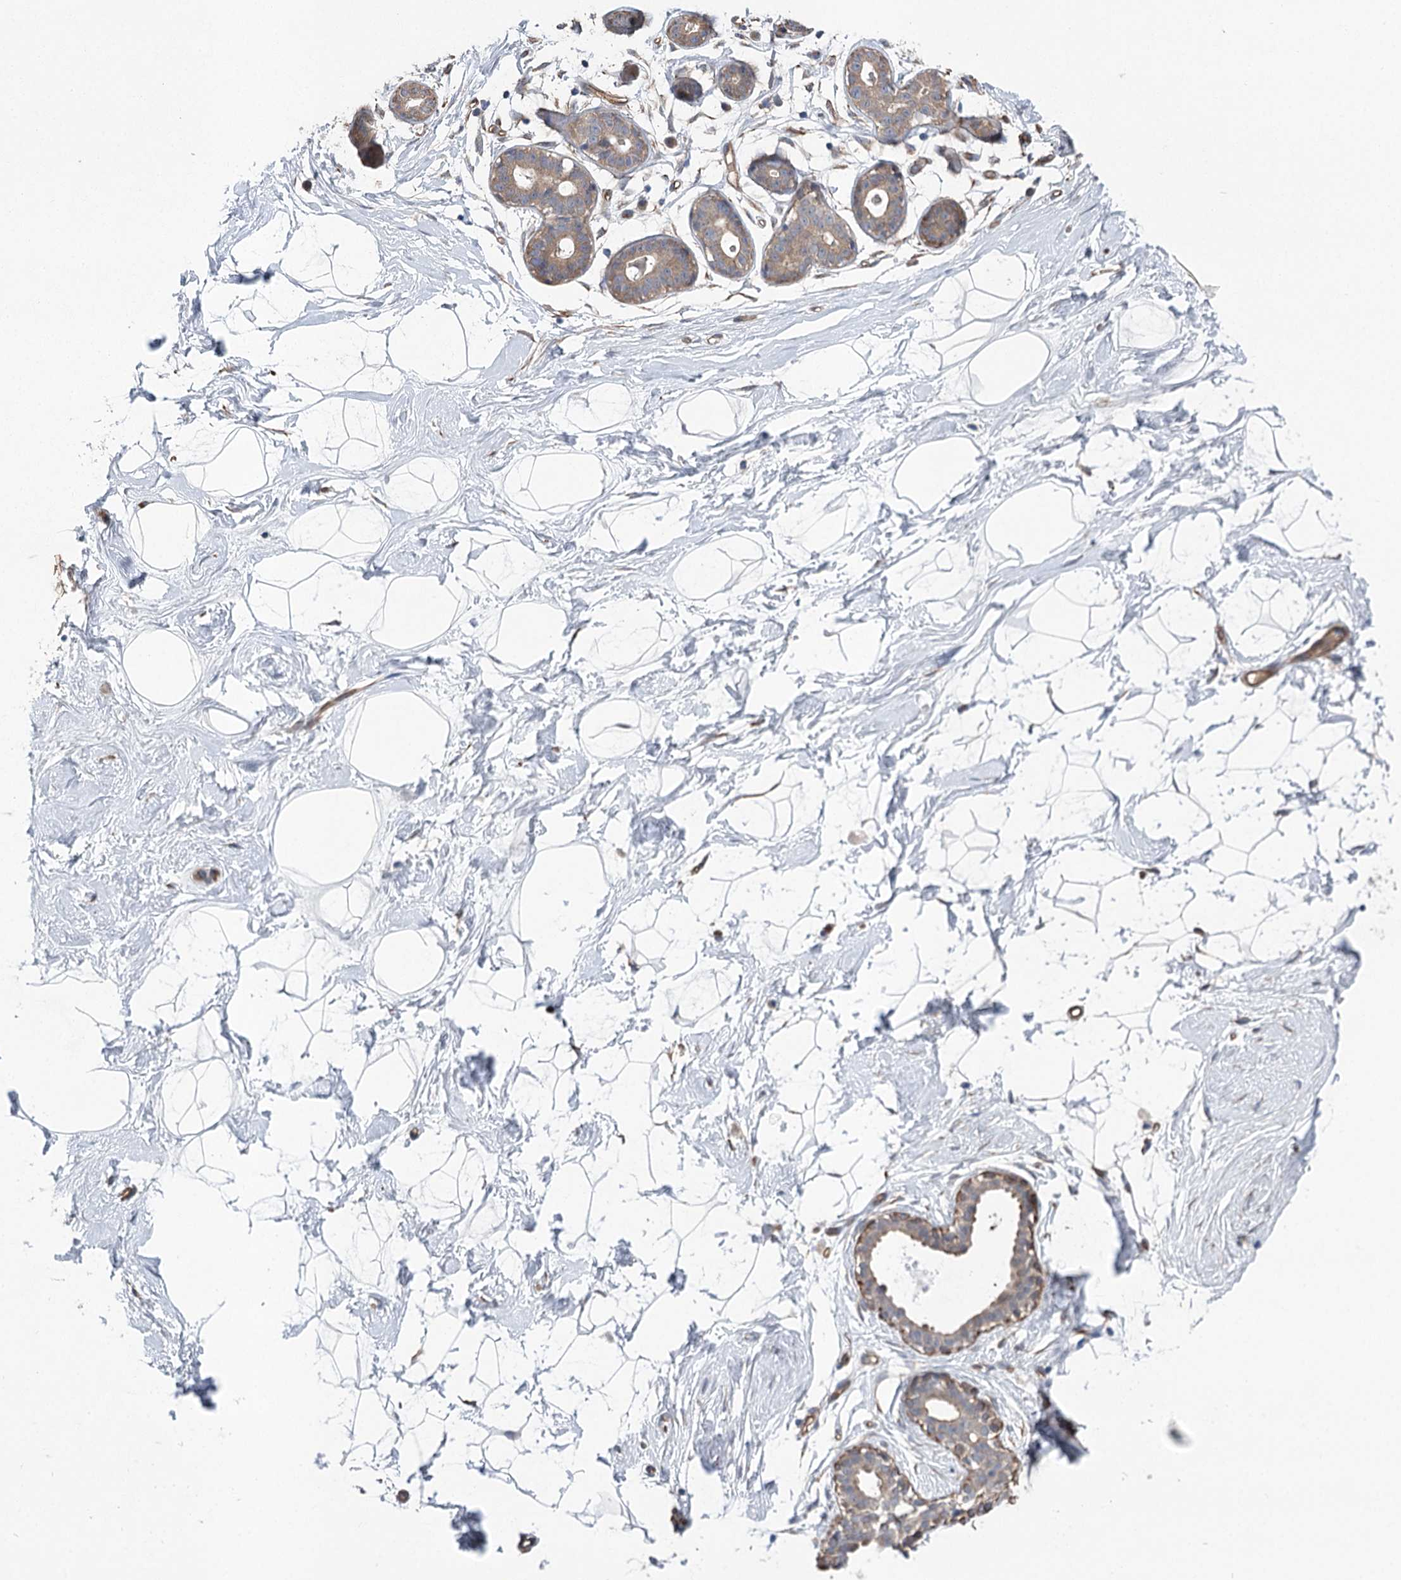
{"staining": {"intensity": "negative", "quantity": "none", "location": "none"}, "tissue": "breast", "cell_type": "Adipocytes", "image_type": "normal", "snomed": [{"axis": "morphology", "description": "Normal tissue, NOS"}, {"axis": "morphology", "description": "Adenoma, NOS"}, {"axis": "topography", "description": "Breast"}], "caption": "A high-resolution histopathology image shows IHC staining of normal breast, which reveals no significant expression in adipocytes.", "gene": "RWDD4", "patient": {"sex": "female", "age": 23}}